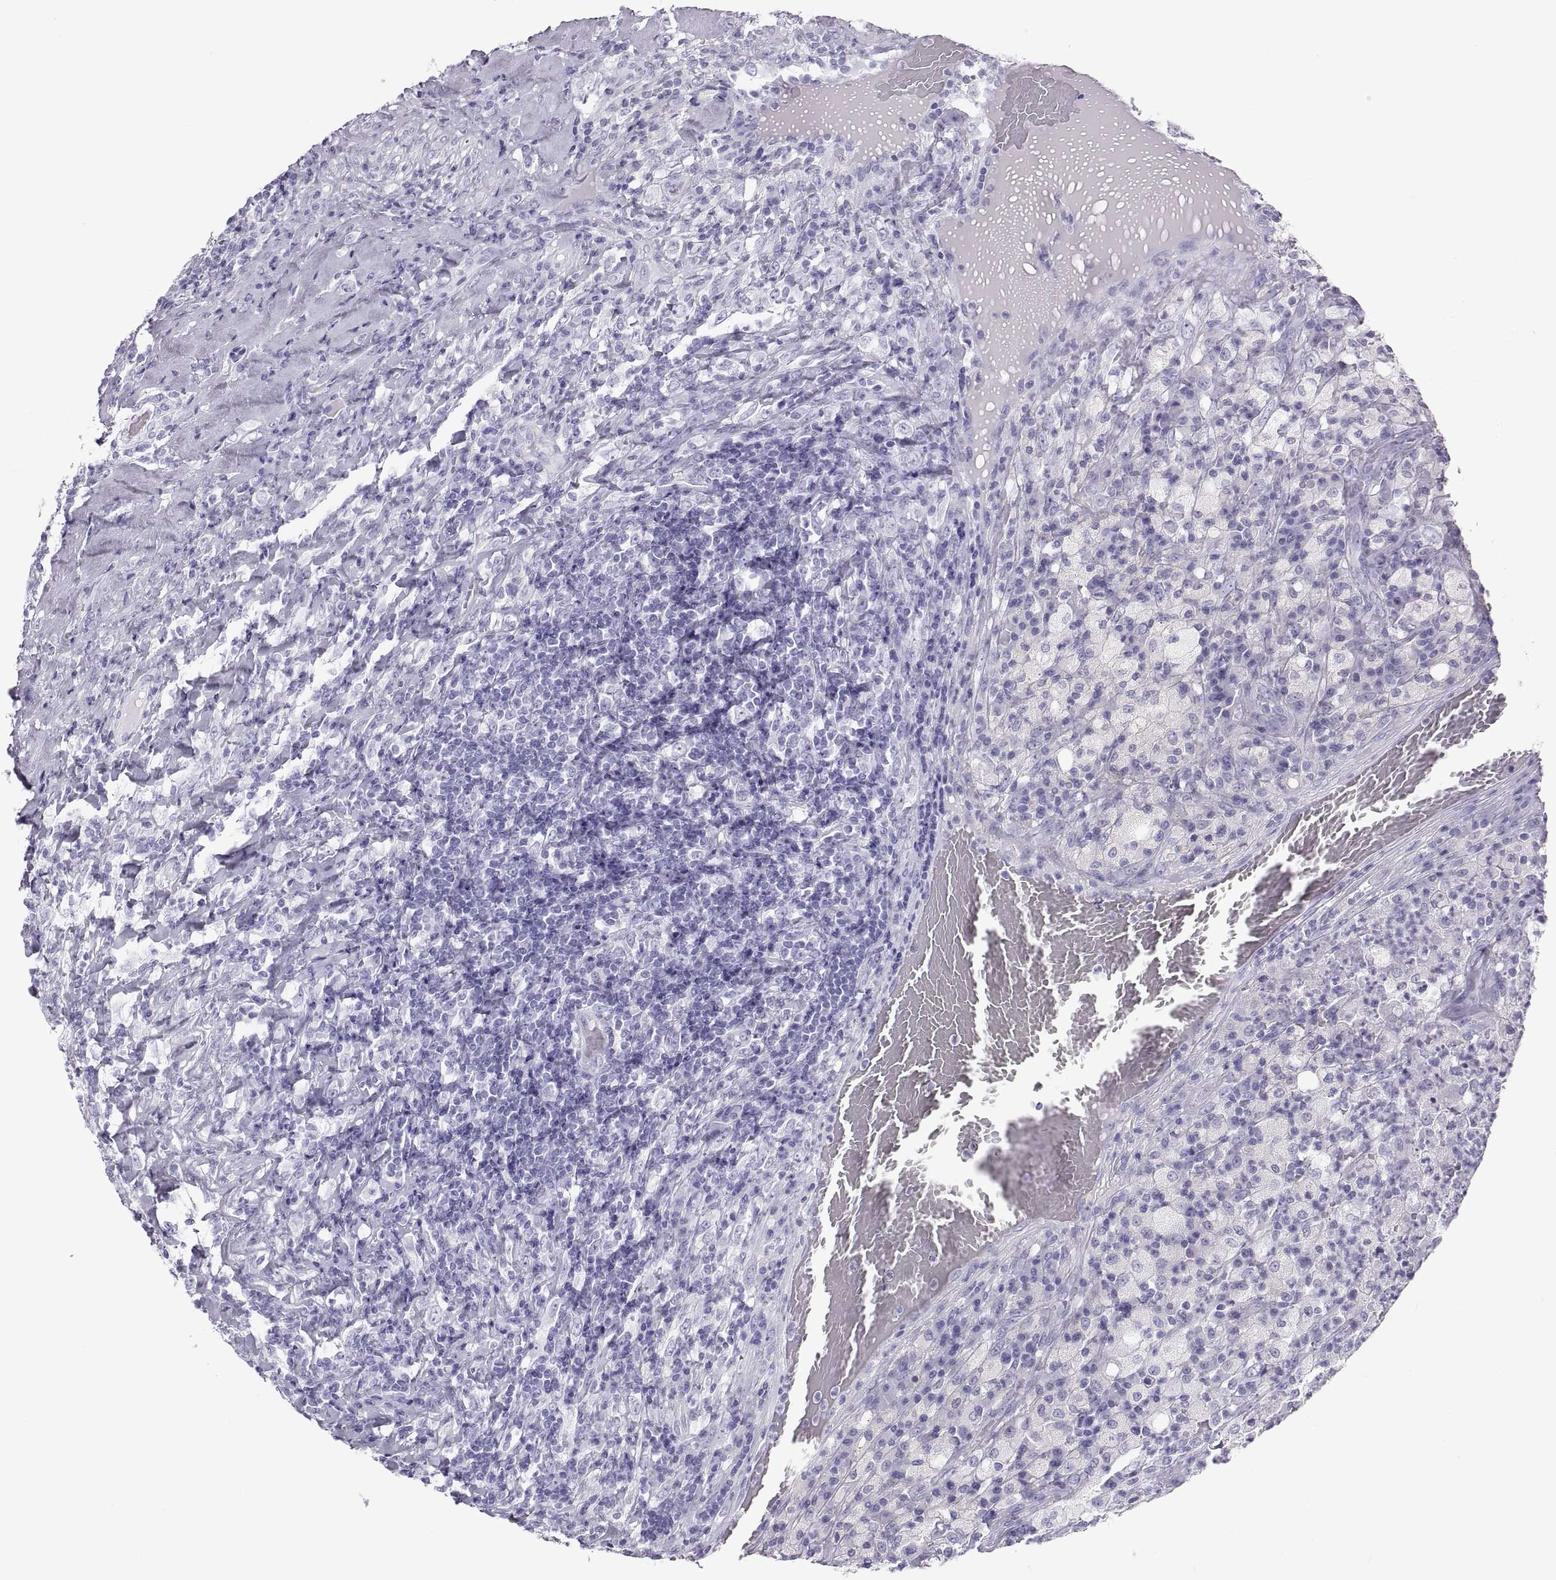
{"staining": {"intensity": "negative", "quantity": "none", "location": "none"}, "tissue": "testis cancer", "cell_type": "Tumor cells", "image_type": "cancer", "snomed": [{"axis": "morphology", "description": "Necrosis, NOS"}, {"axis": "morphology", "description": "Carcinoma, Embryonal, NOS"}, {"axis": "topography", "description": "Testis"}], "caption": "IHC image of testis cancer (embryonal carcinoma) stained for a protein (brown), which exhibits no expression in tumor cells. (IHC, brightfield microscopy, high magnification).", "gene": "SEMG1", "patient": {"sex": "male", "age": 19}}